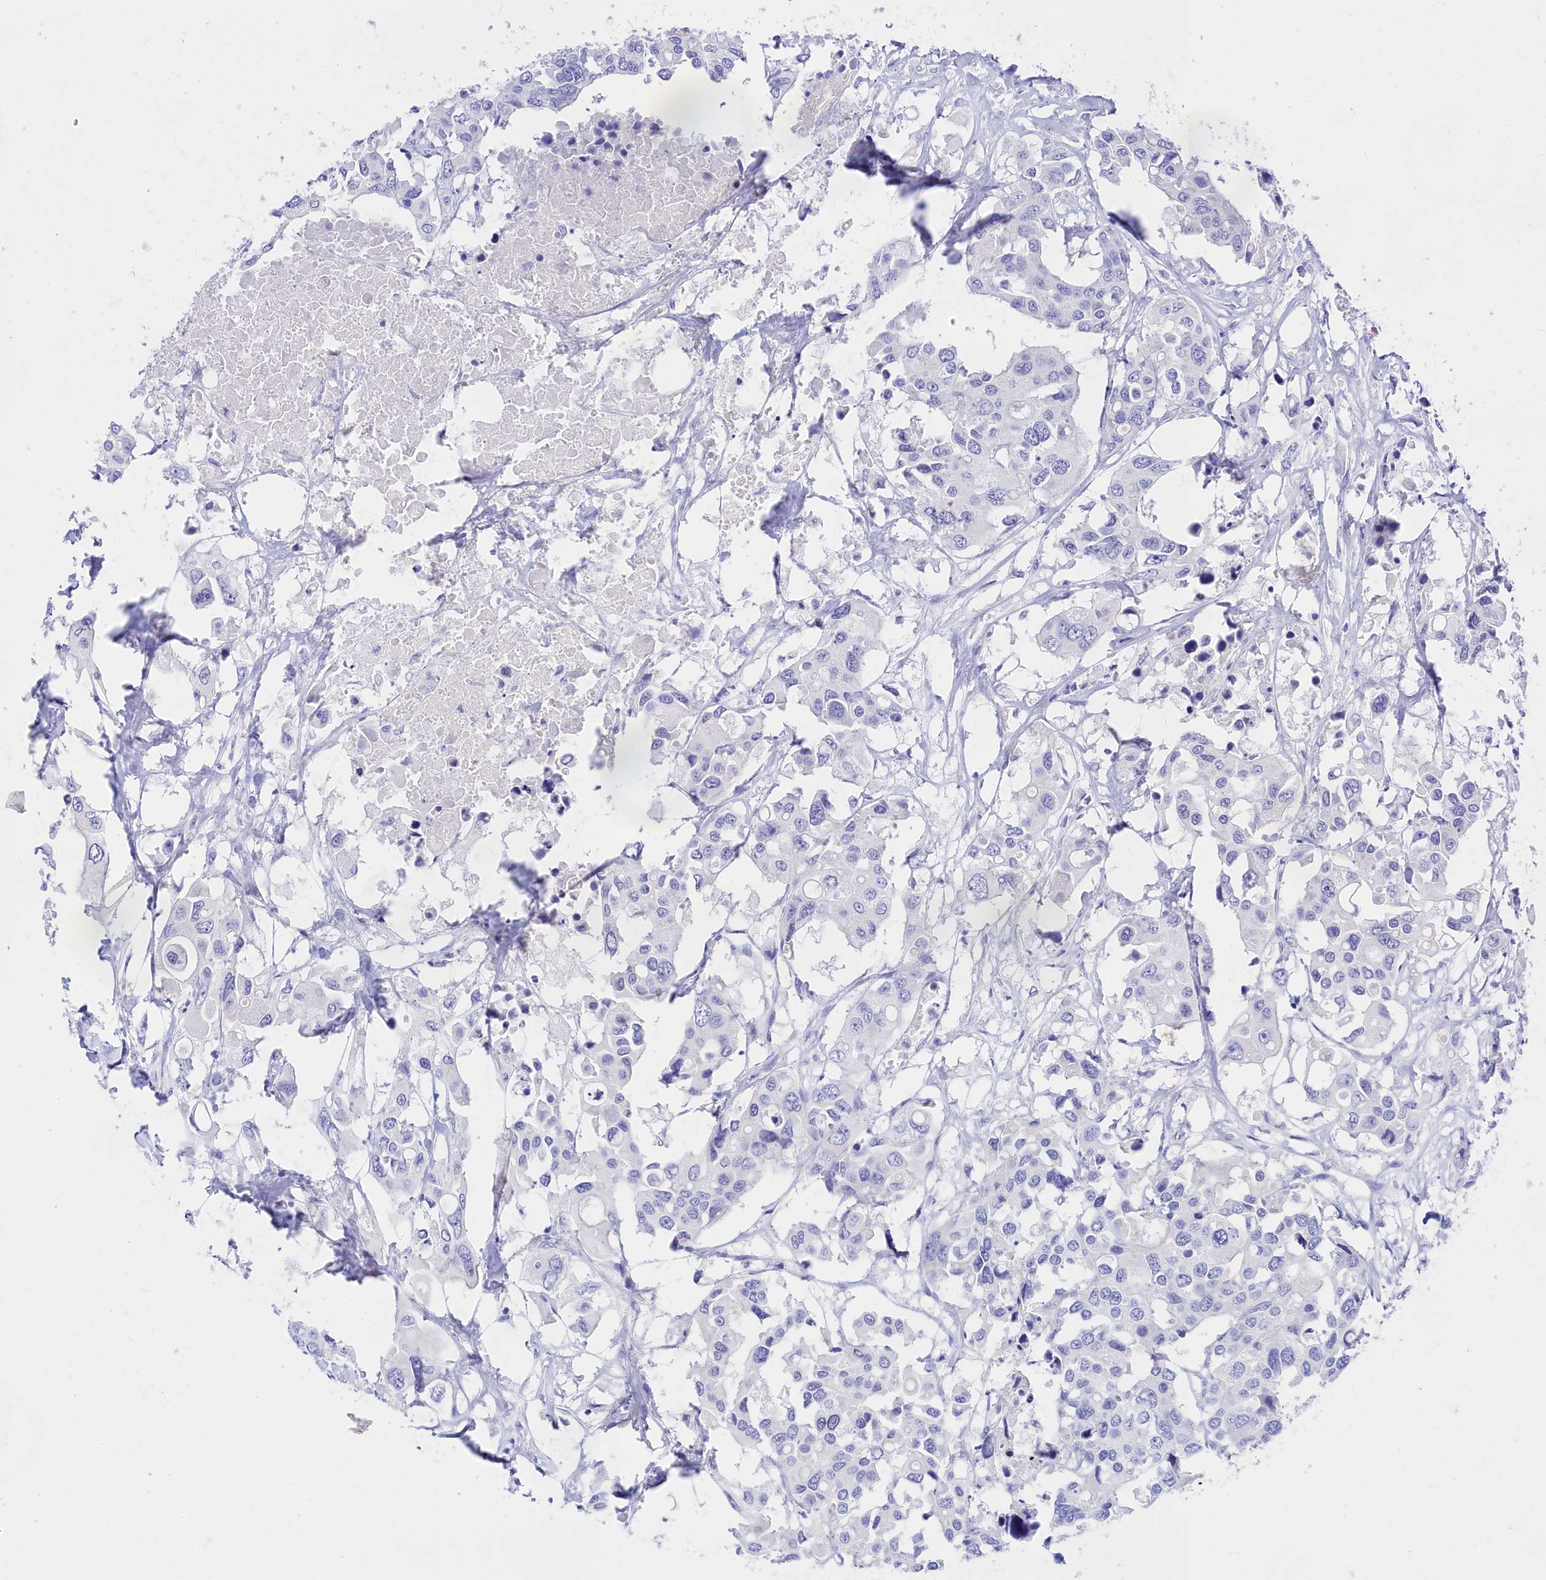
{"staining": {"intensity": "negative", "quantity": "none", "location": "none"}, "tissue": "colorectal cancer", "cell_type": "Tumor cells", "image_type": "cancer", "snomed": [{"axis": "morphology", "description": "Adenocarcinoma, NOS"}, {"axis": "topography", "description": "Colon"}], "caption": "Immunohistochemical staining of human colorectal cancer exhibits no significant expression in tumor cells.", "gene": "TRIM10", "patient": {"sex": "male", "age": 77}}